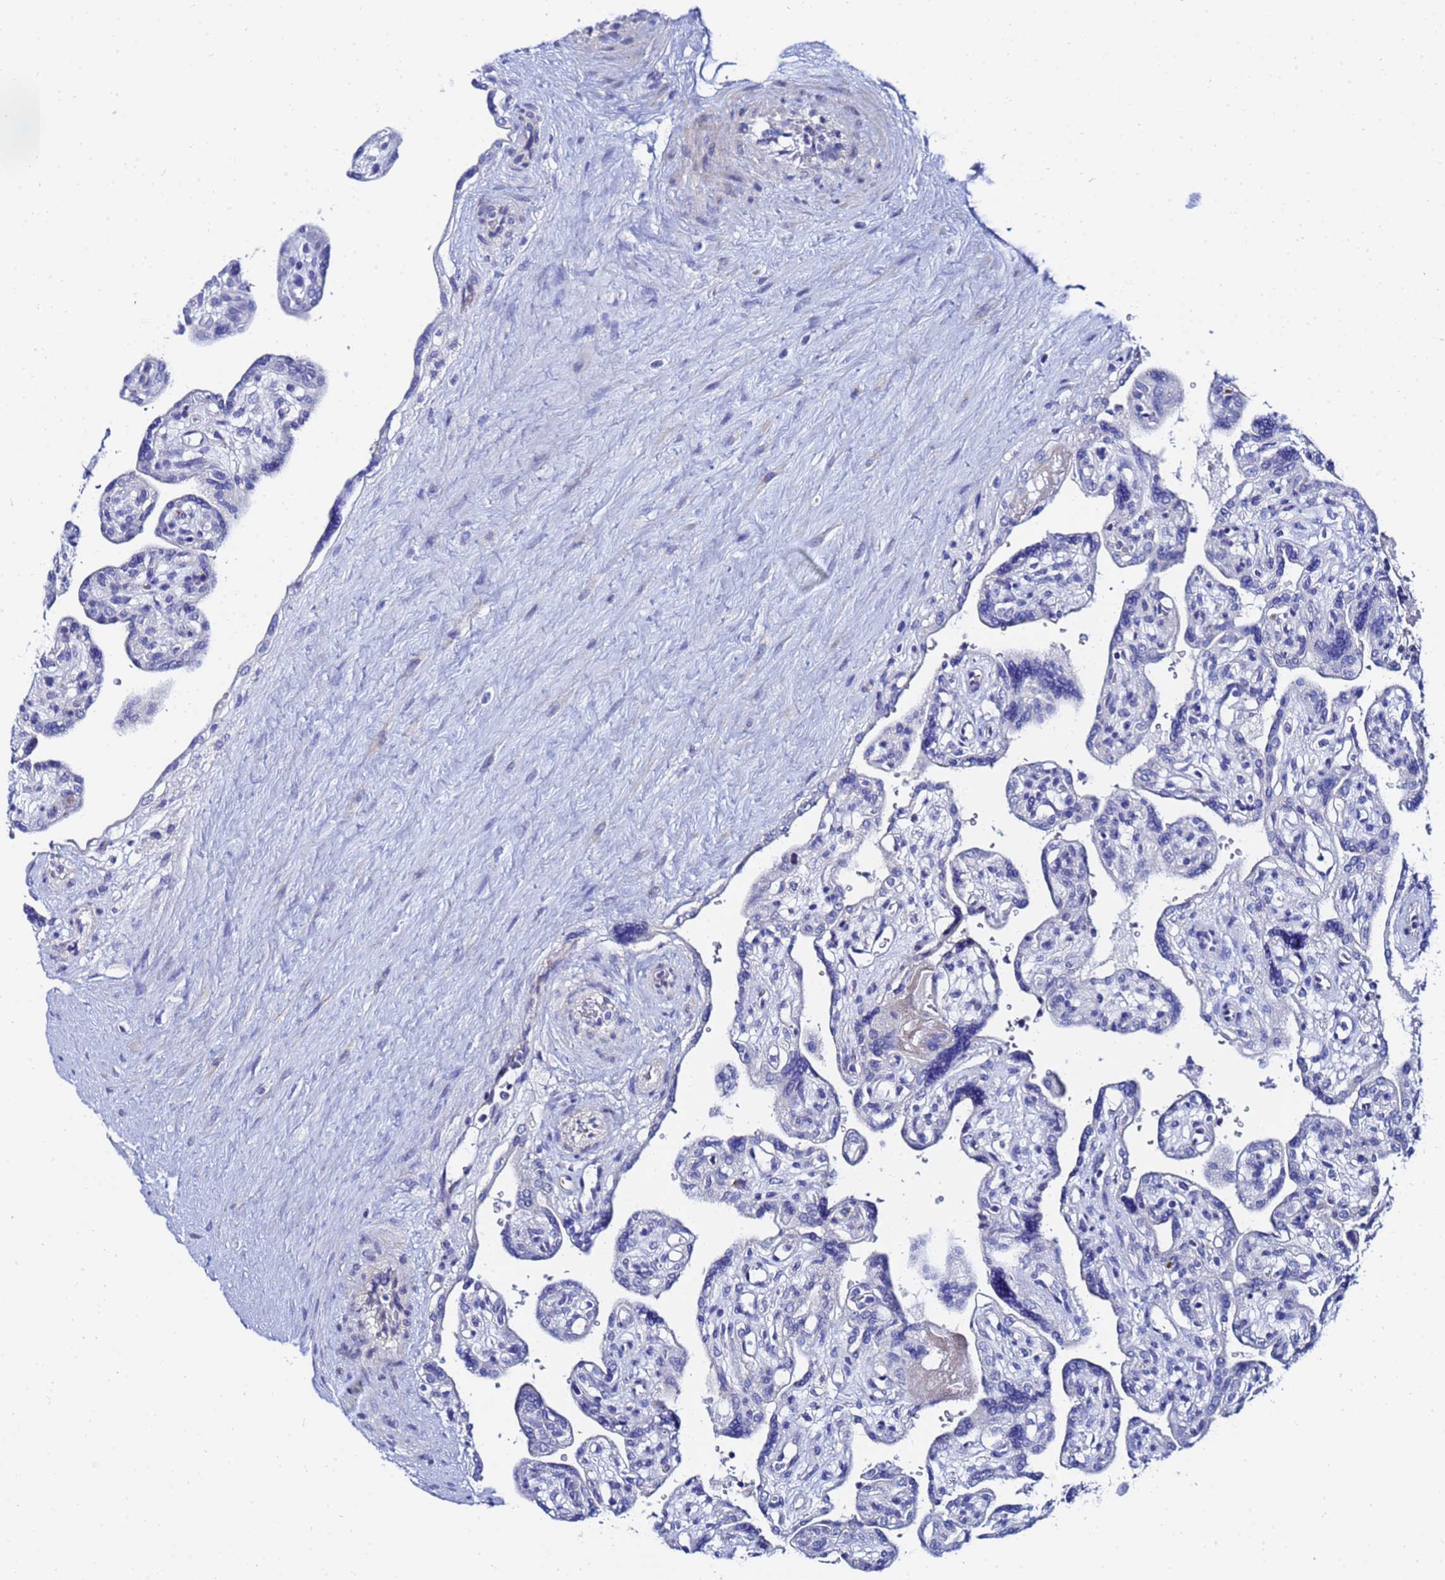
{"staining": {"intensity": "moderate", "quantity": "<25%", "location": "cytoplasmic/membranous"}, "tissue": "placenta", "cell_type": "Trophoblastic cells", "image_type": "normal", "snomed": [{"axis": "morphology", "description": "Normal tissue, NOS"}, {"axis": "topography", "description": "Placenta"}], "caption": "DAB immunohistochemical staining of benign human placenta reveals moderate cytoplasmic/membranous protein expression in approximately <25% of trophoblastic cells. The protein is stained brown, and the nuclei are stained in blue (DAB (3,3'-diaminobenzidine) IHC with brightfield microscopy, high magnification).", "gene": "ZNF26", "patient": {"sex": "female", "age": 39}}